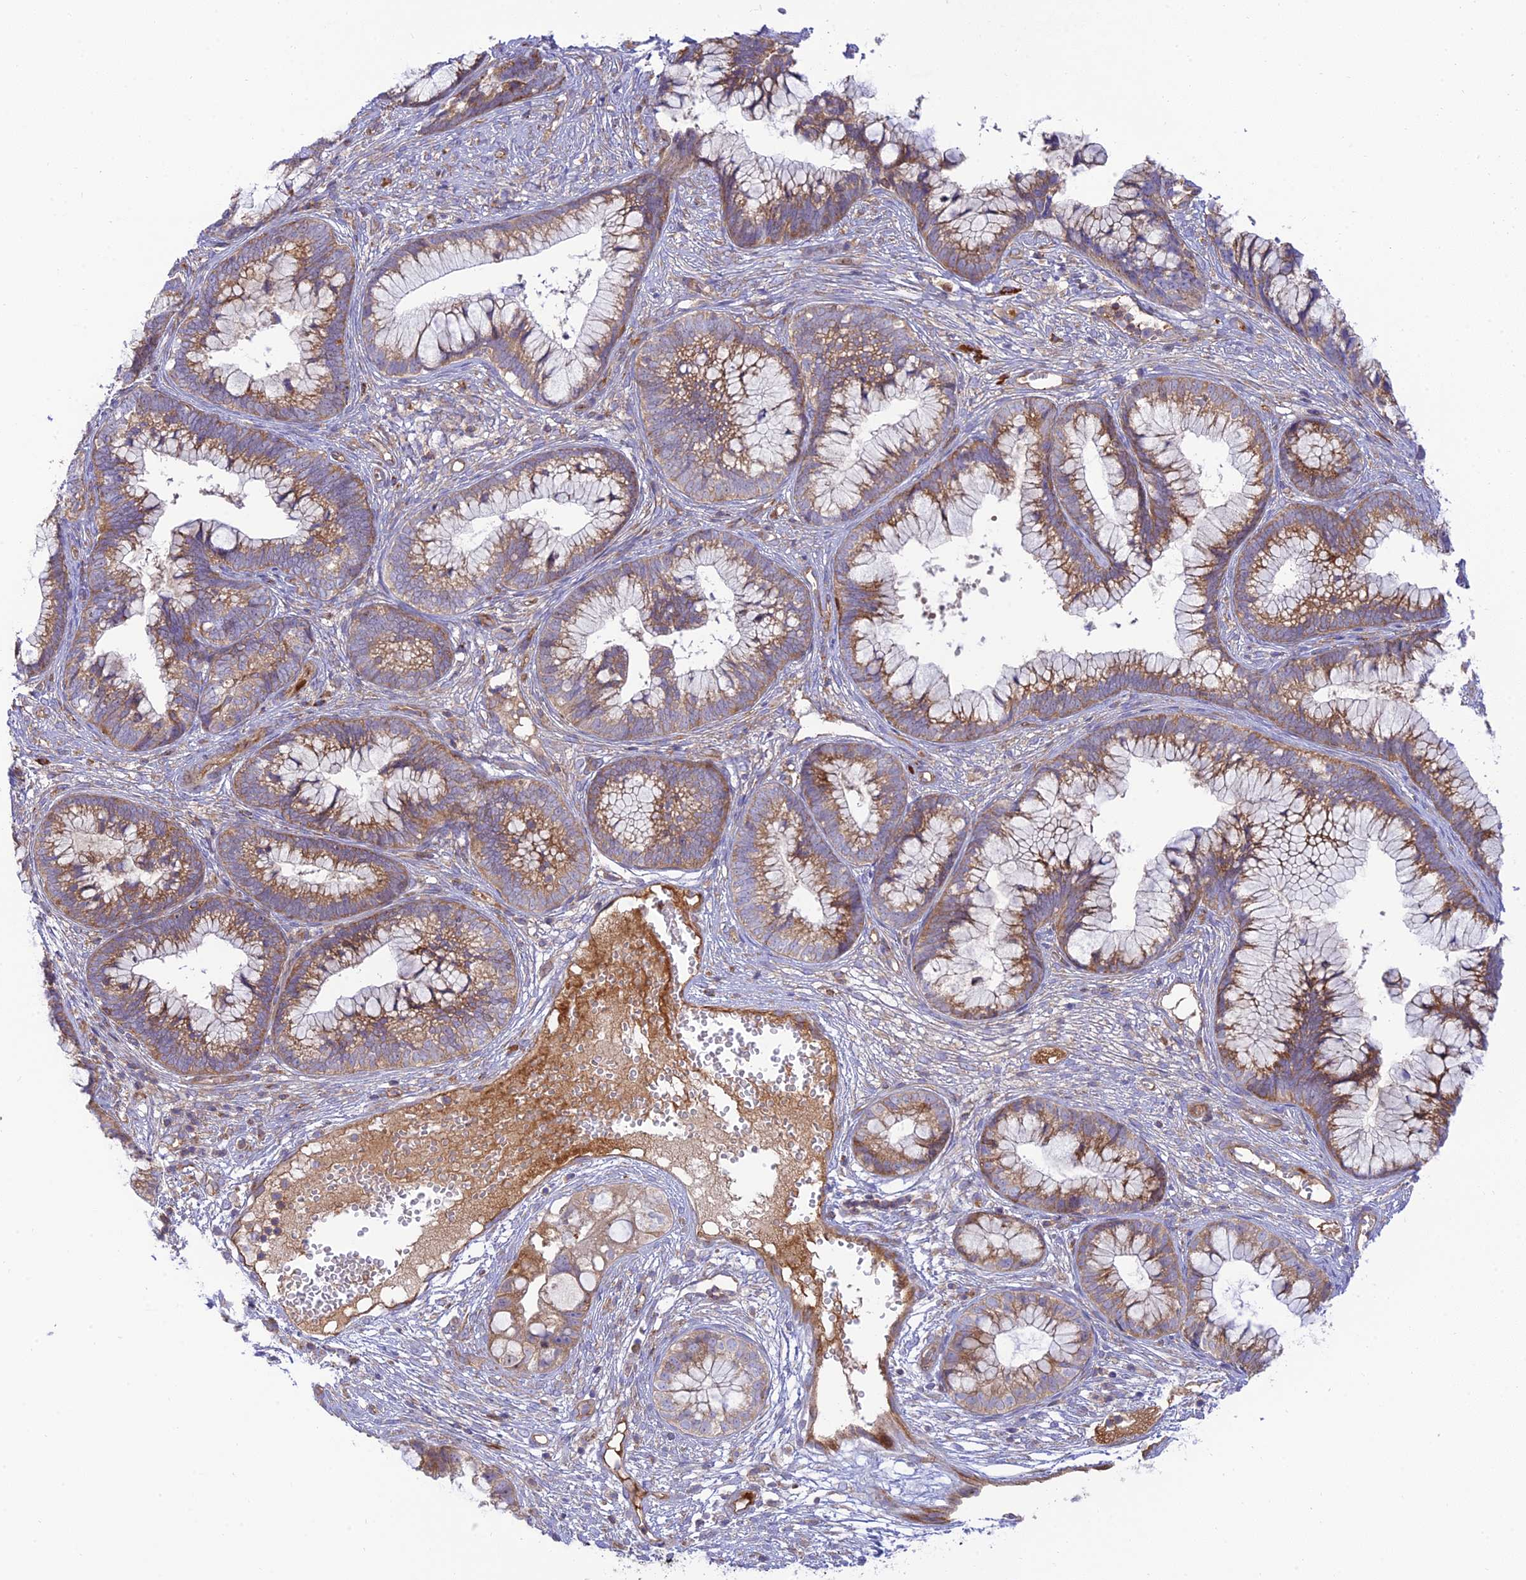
{"staining": {"intensity": "moderate", "quantity": ">75%", "location": "cytoplasmic/membranous"}, "tissue": "cervical cancer", "cell_type": "Tumor cells", "image_type": "cancer", "snomed": [{"axis": "morphology", "description": "Adenocarcinoma, NOS"}, {"axis": "topography", "description": "Cervix"}], "caption": "Cervical adenocarcinoma stained with DAB (3,3'-diaminobenzidine) IHC exhibits medium levels of moderate cytoplasmic/membranous expression in approximately >75% of tumor cells. Nuclei are stained in blue.", "gene": "PIMREG", "patient": {"sex": "female", "age": 44}}